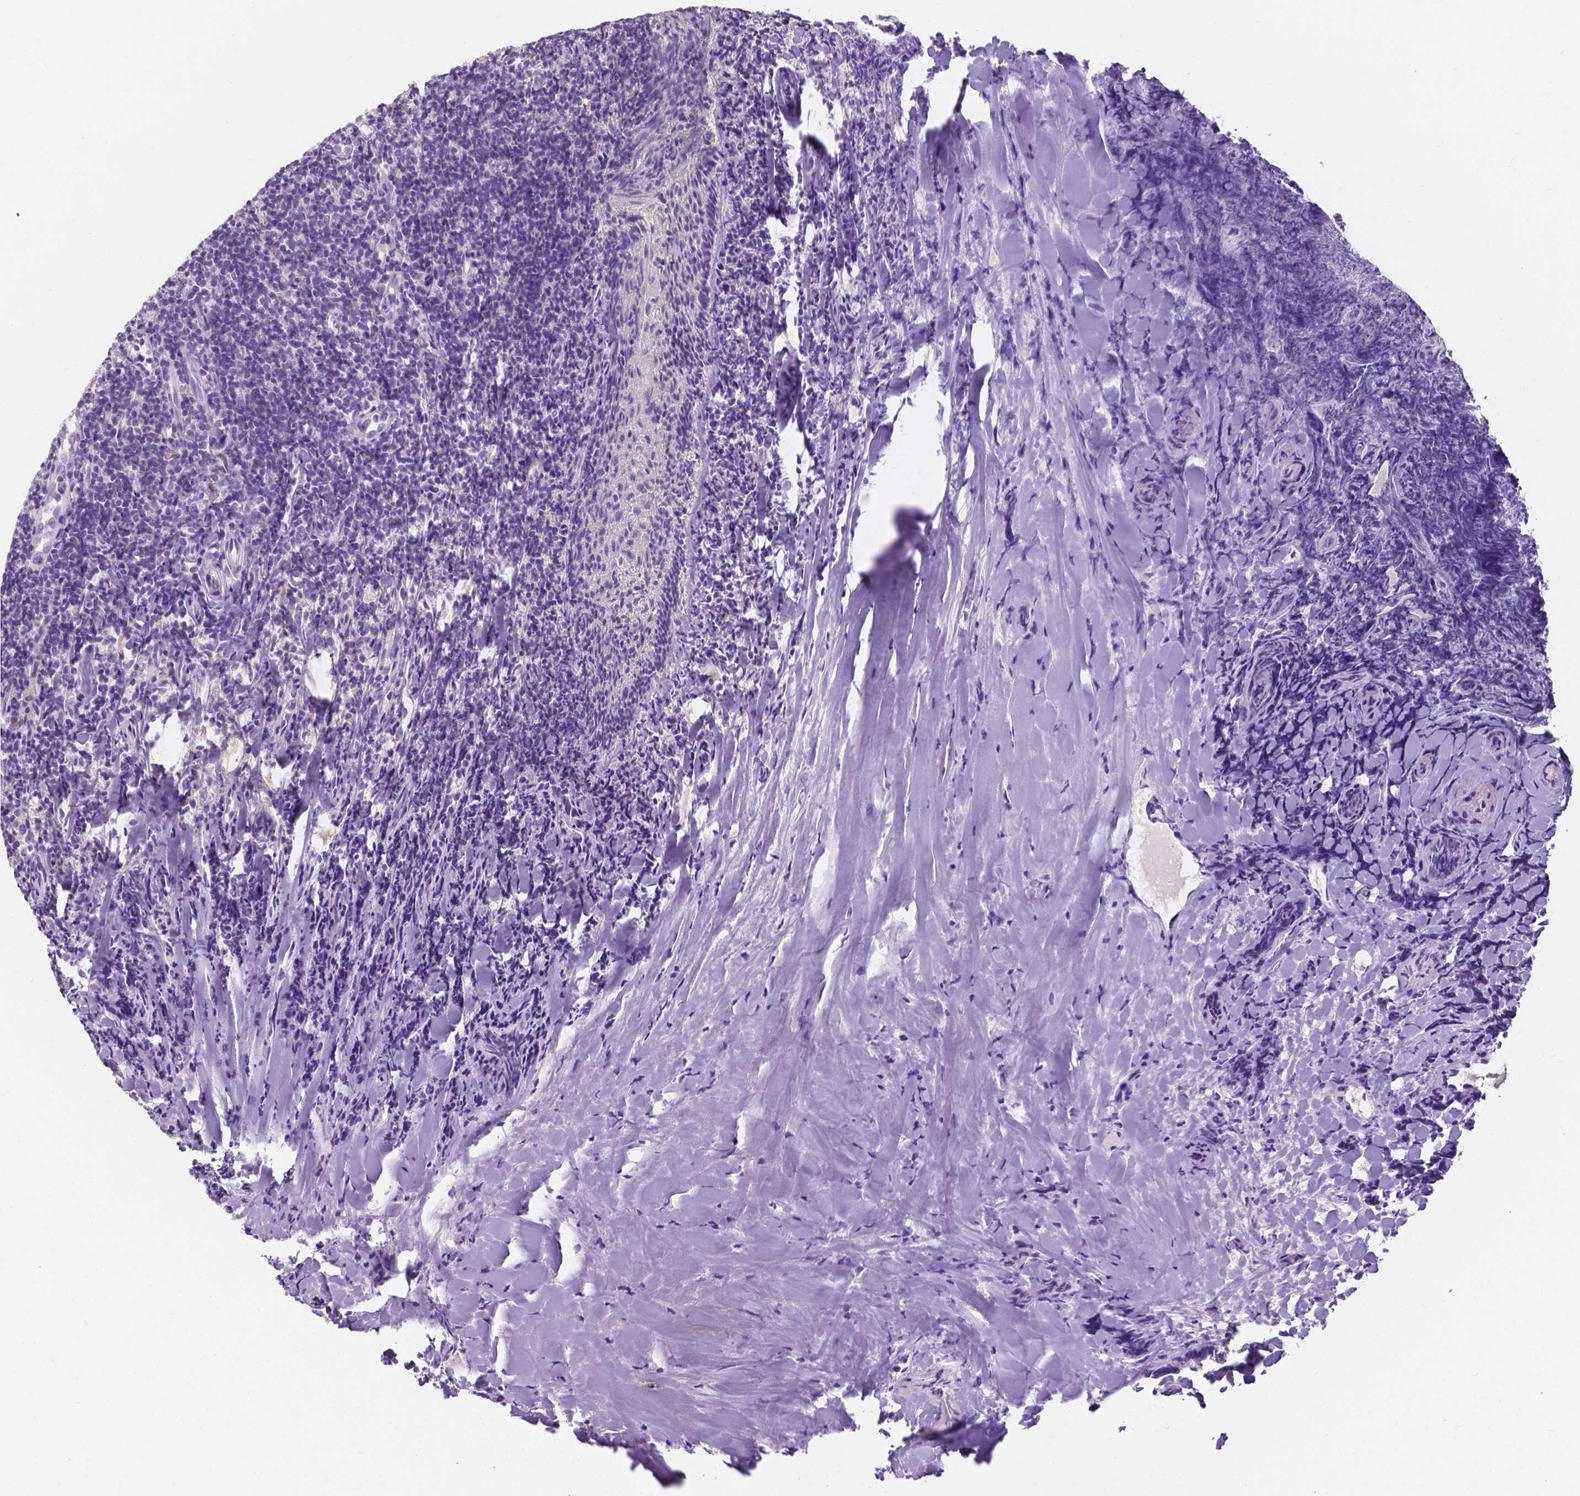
{"staining": {"intensity": "negative", "quantity": "none", "location": "none"}, "tissue": "tonsil", "cell_type": "Germinal center cells", "image_type": "normal", "snomed": [{"axis": "morphology", "description": "Normal tissue, NOS"}, {"axis": "topography", "description": "Tonsil"}], "caption": "Histopathology image shows no protein expression in germinal center cells of unremarkable tonsil. (DAB (3,3'-diaminobenzidine) IHC visualized using brightfield microscopy, high magnification).", "gene": "NOXO1", "patient": {"sex": "female", "age": 10}}